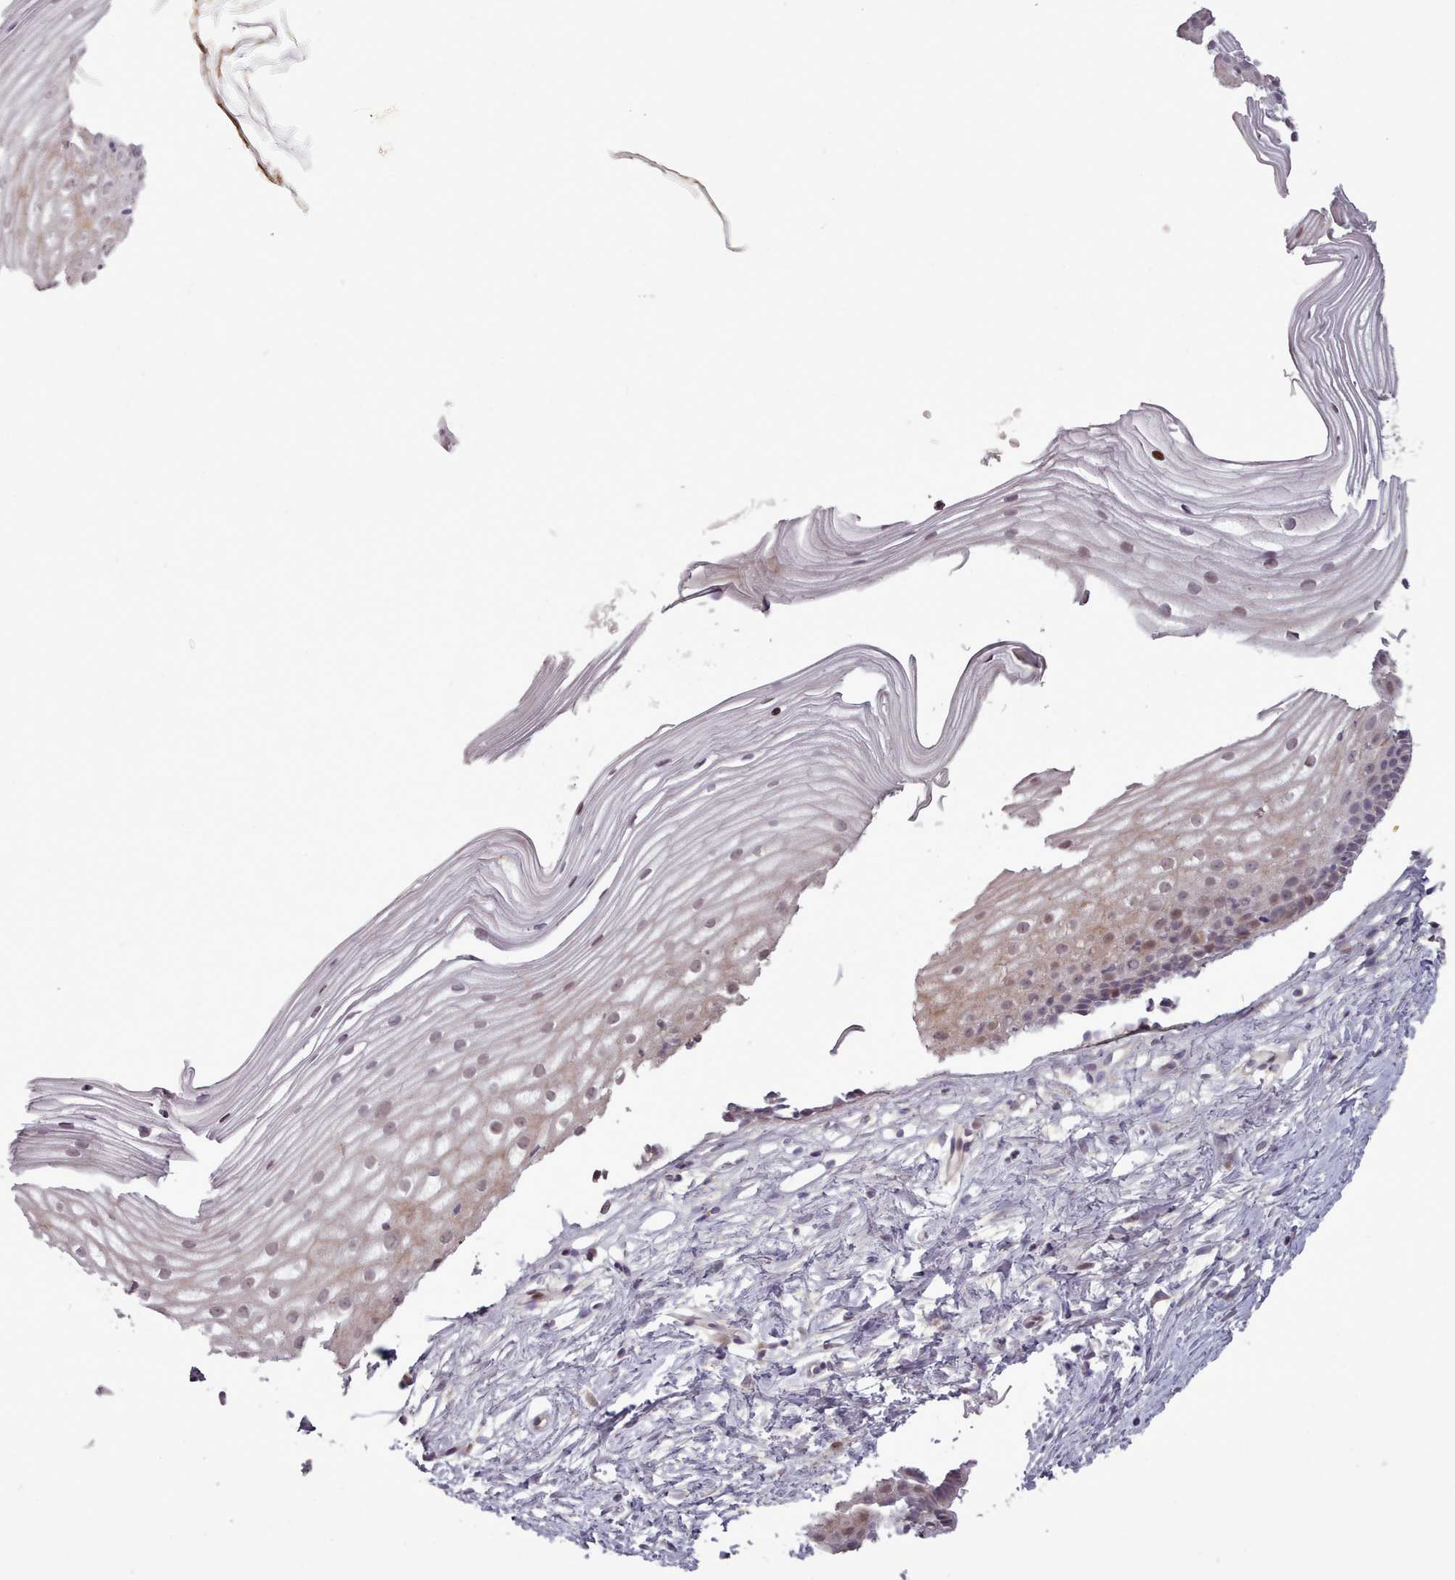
{"staining": {"intensity": "weak", "quantity": "<25%", "location": "cytoplasmic/membranous"}, "tissue": "cervix", "cell_type": "Glandular cells", "image_type": "normal", "snomed": [{"axis": "morphology", "description": "Normal tissue, NOS"}, {"axis": "topography", "description": "Cervix"}], "caption": "Glandular cells are negative for protein expression in benign human cervix. (DAB IHC visualized using brightfield microscopy, high magnification).", "gene": "LEFTY1", "patient": {"sex": "female", "age": 40}}